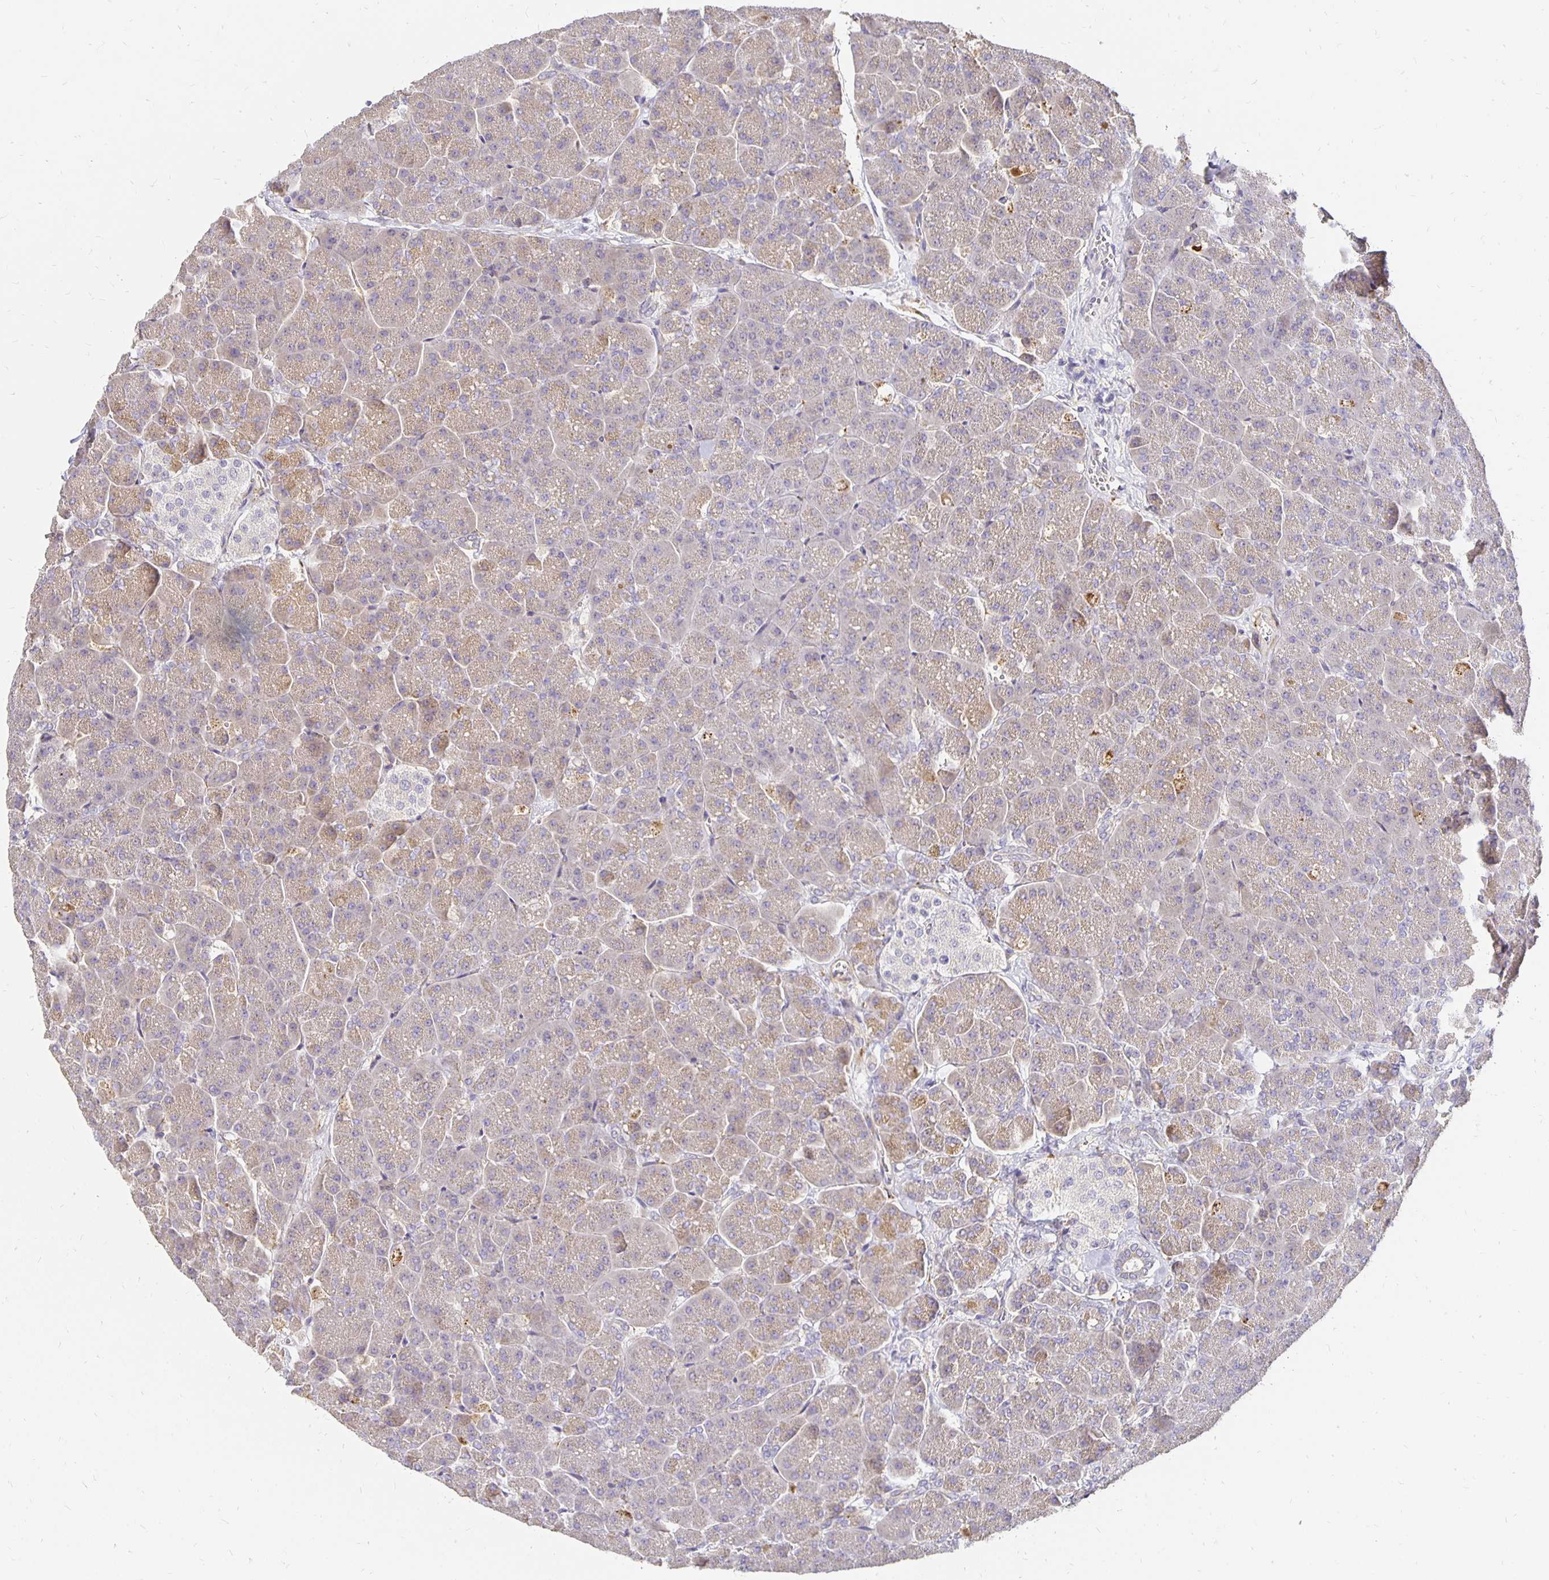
{"staining": {"intensity": "weak", "quantity": "<25%", "location": "cytoplasmic/membranous"}, "tissue": "pancreas", "cell_type": "Exocrine glandular cells", "image_type": "normal", "snomed": [{"axis": "morphology", "description": "Normal tissue, NOS"}, {"axis": "topography", "description": "Pancreas"}, {"axis": "topography", "description": "Peripheral nerve tissue"}], "caption": "IHC histopathology image of unremarkable human pancreas stained for a protein (brown), which demonstrates no expression in exocrine glandular cells. (IHC, brightfield microscopy, high magnification).", "gene": "PLOD1", "patient": {"sex": "male", "age": 54}}